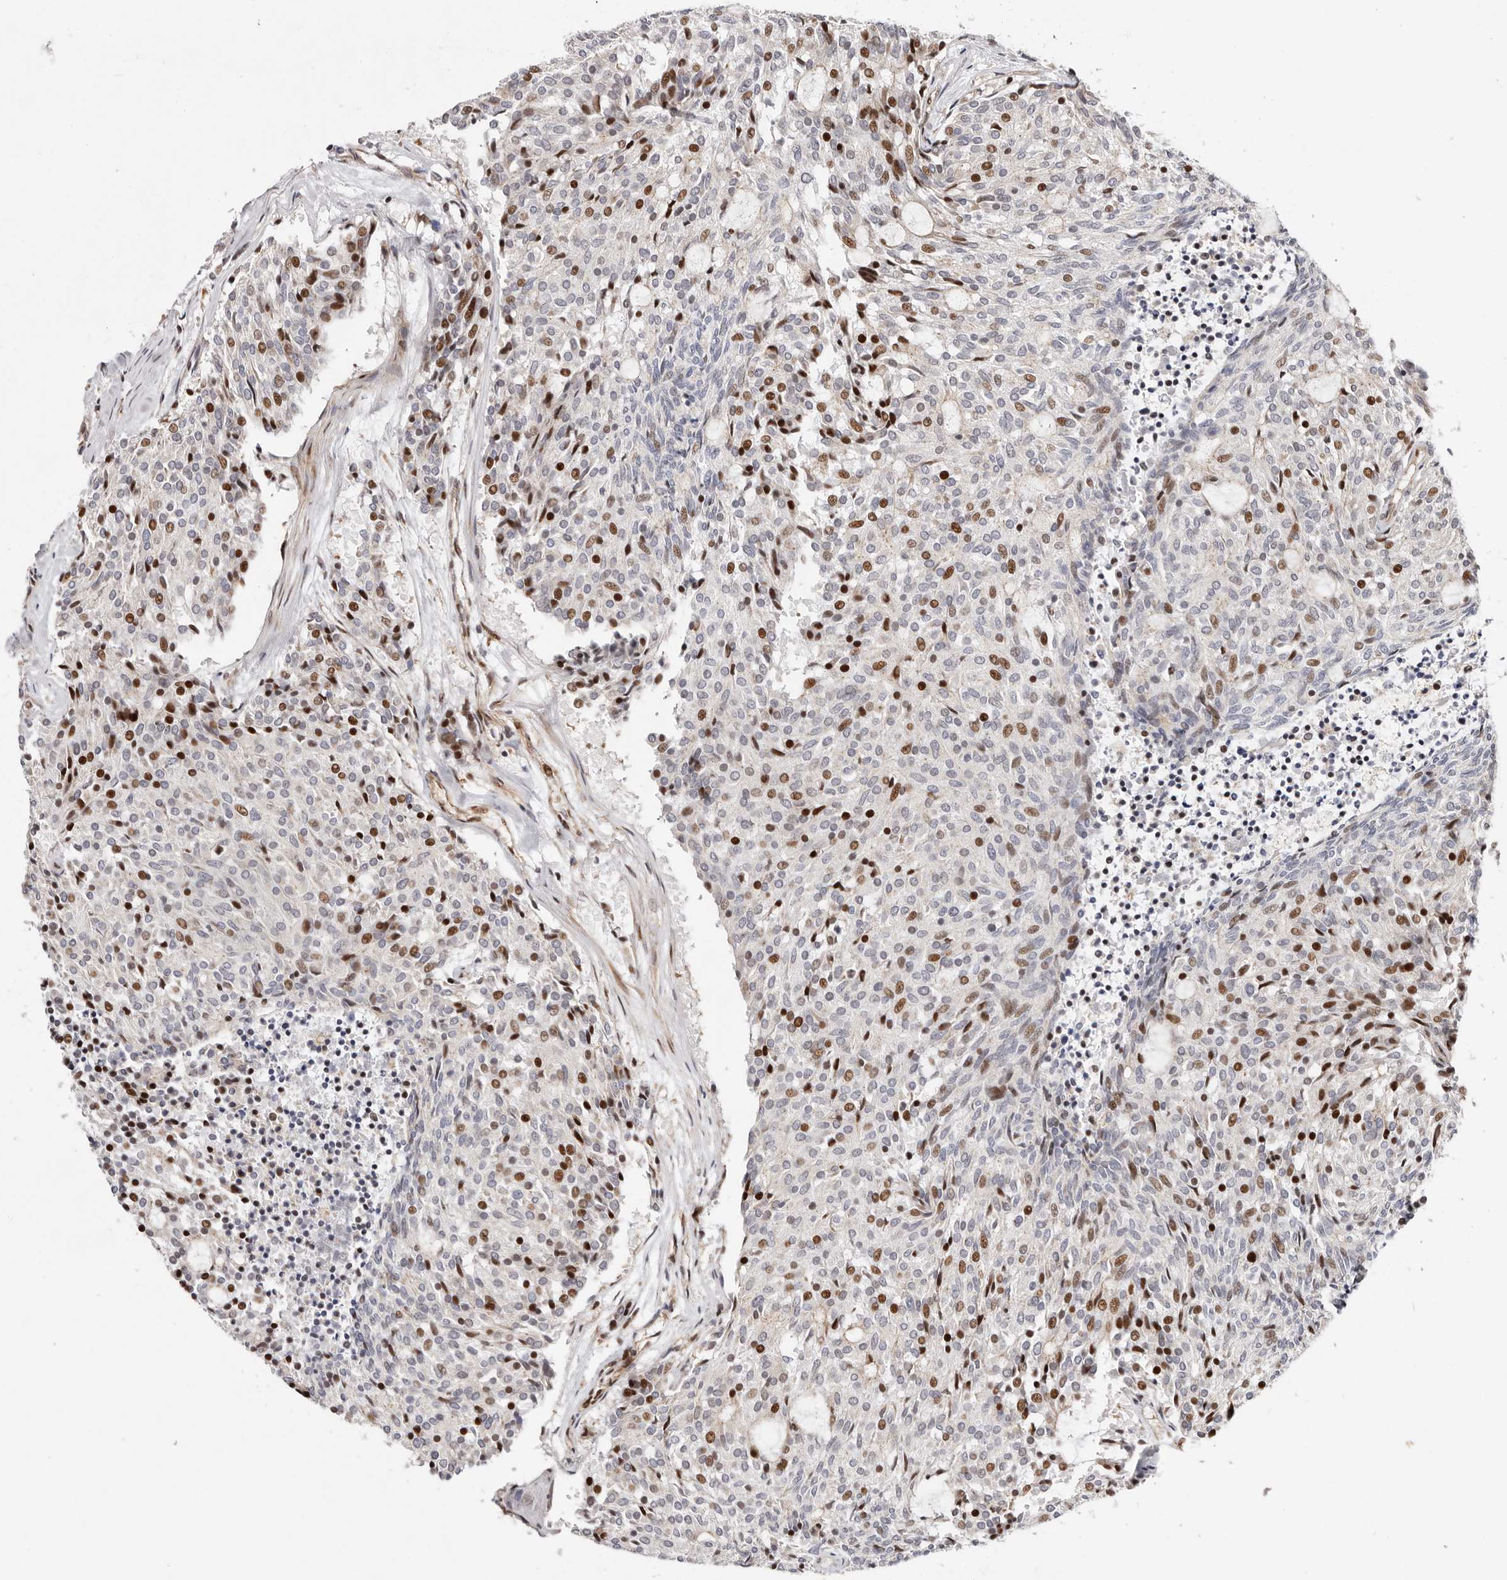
{"staining": {"intensity": "moderate", "quantity": "25%-75%", "location": "nuclear"}, "tissue": "carcinoid", "cell_type": "Tumor cells", "image_type": "cancer", "snomed": [{"axis": "morphology", "description": "Carcinoid, malignant, NOS"}, {"axis": "topography", "description": "Pancreas"}], "caption": "This is a photomicrograph of IHC staining of carcinoid, which shows moderate positivity in the nuclear of tumor cells.", "gene": "EPHX3", "patient": {"sex": "female", "age": 54}}